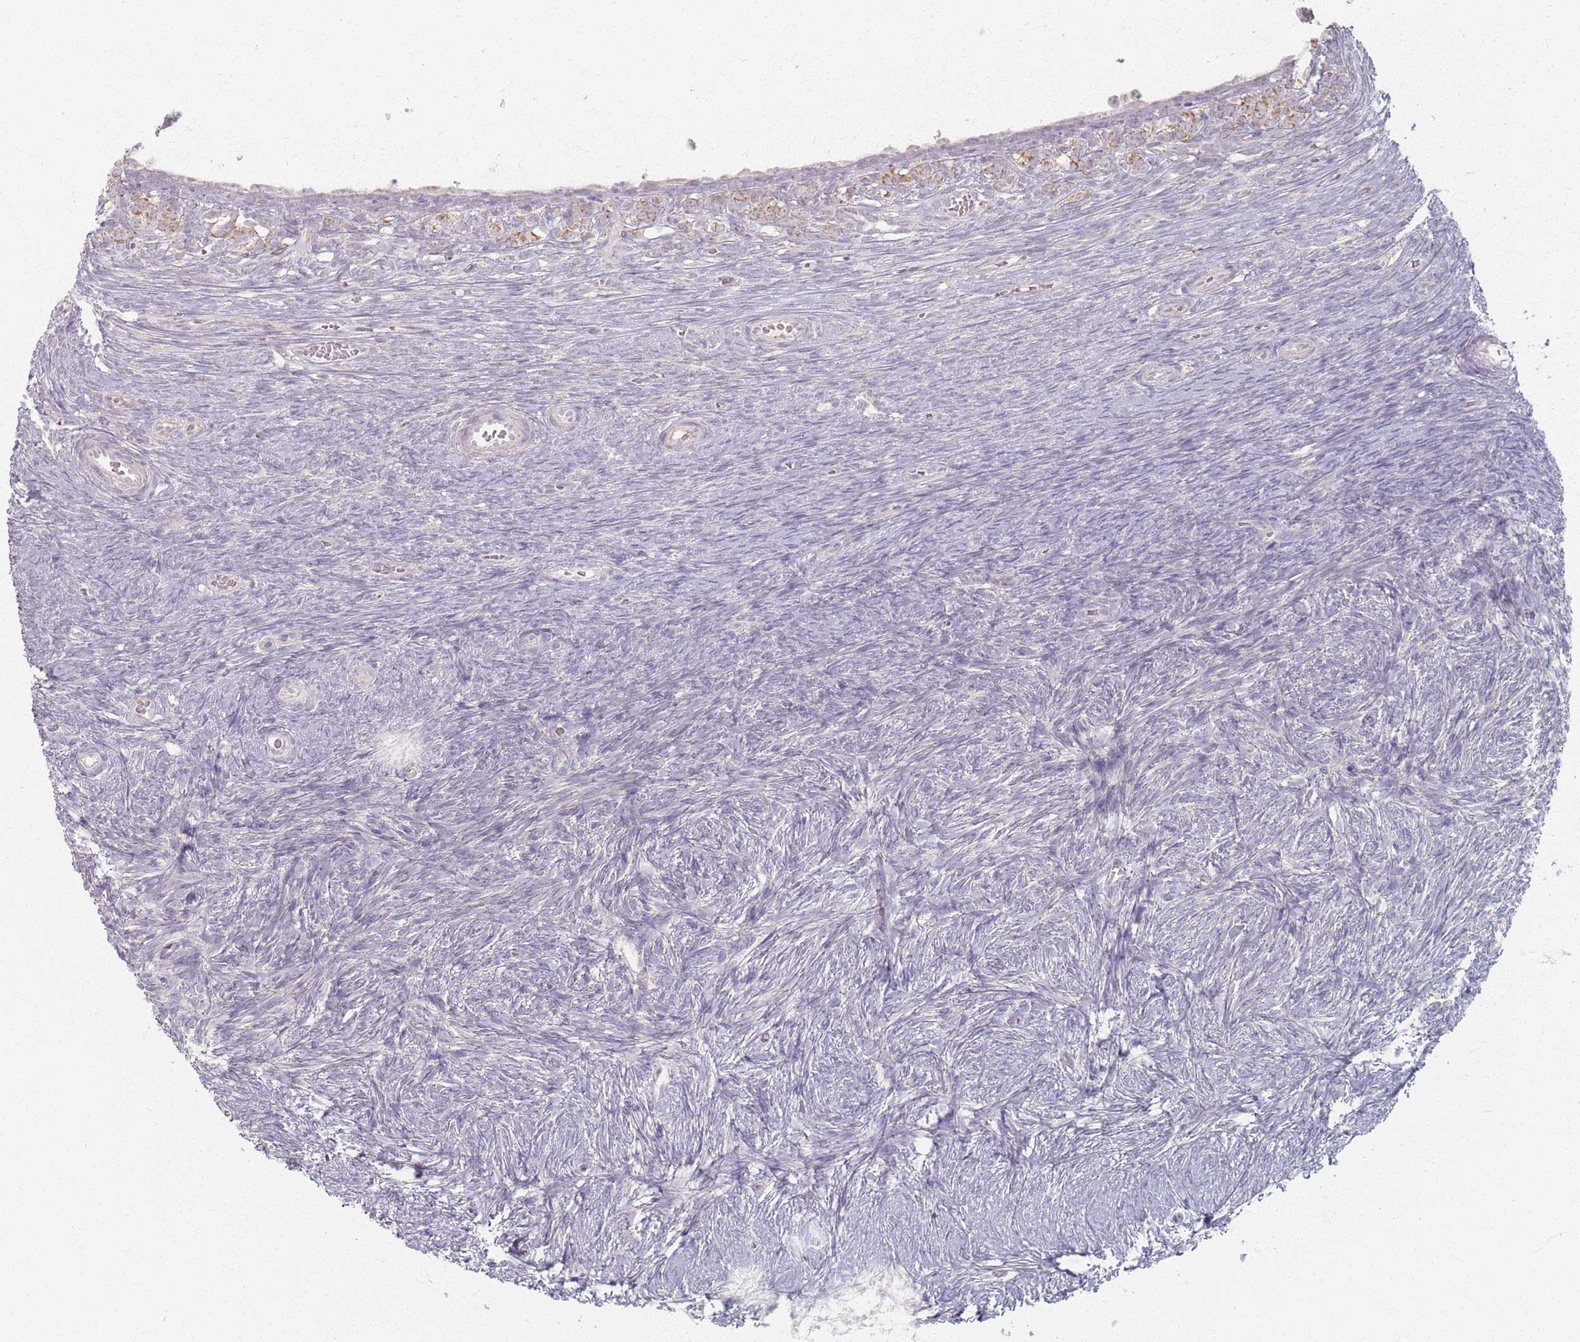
{"staining": {"intensity": "negative", "quantity": "none", "location": "none"}, "tissue": "ovary", "cell_type": "Follicle cells", "image_type": "normal", "snomed": [{"axis": "morphology", "description": "Normal tissue, NOS"}, {"axis": "topography", "description": "Ovary"}], "caption": "Histopathology image shows no protein positivity in follicle cells of benign ovary.", "gene": "PKD2L2", "patient": {"sex": "female", "age": 39}}